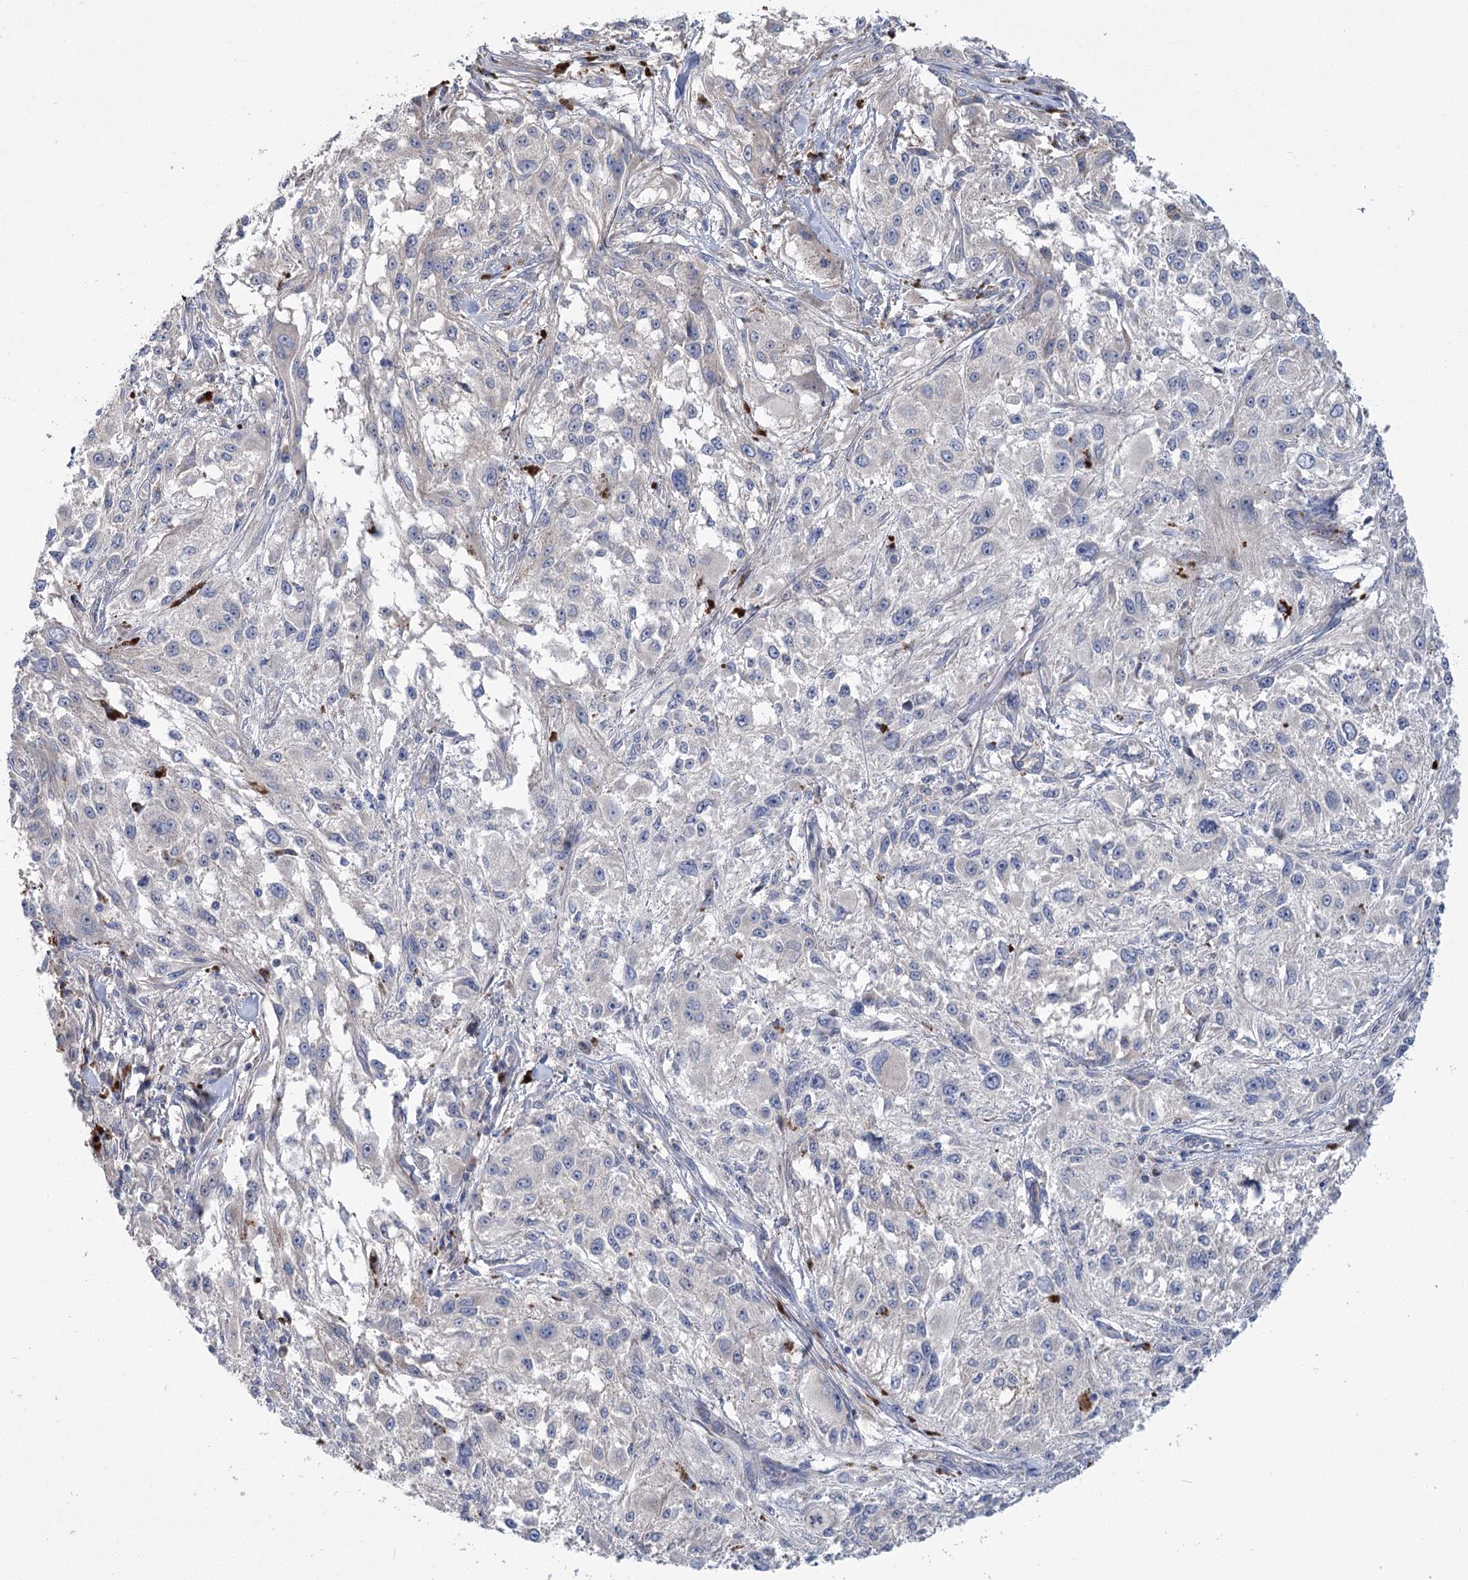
{"staining": {"intensity": "negative", "quantity": "none", "location": "none"}, "tissue": "melanoma", "cell_type": "Tumor cells", "image_type": "cancer", "snomed": [{"axis": "morphology", "description": "Necrosis, NOS"}, {"axis": "morphology", "description": "Malignant melanoma, NOS"}, {"axis": "topography", "description": "Skin"}], "caption": "IHC of malignant melanoma demonstrates no expression in tumor cells.", "gene": "PBLD", "patient": {"sex": "female", "age": 87}}